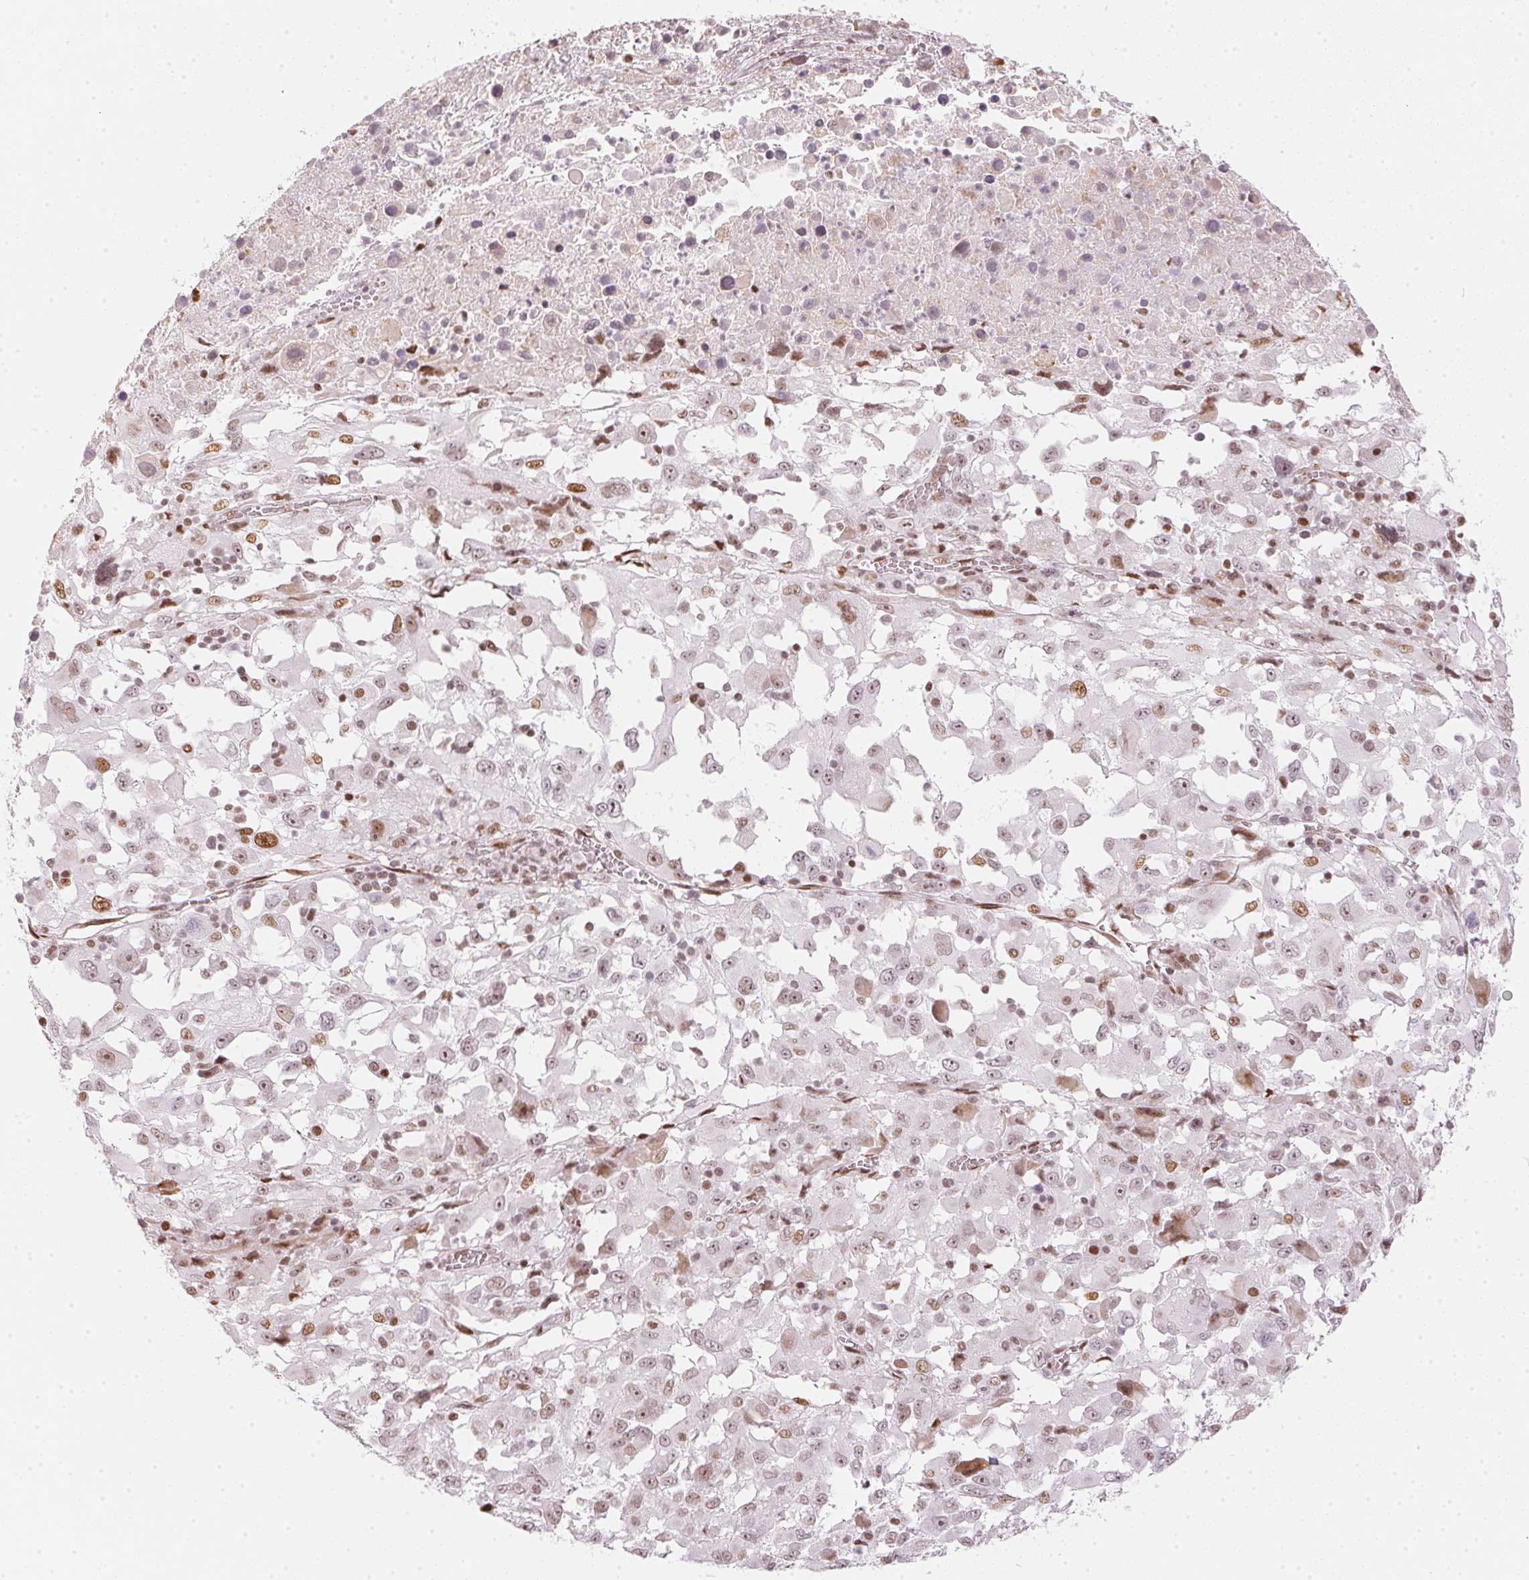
{"staining": {"intensity": "weak", "quantity": "<25%", "location": "nuclear"}, "tissue": "melanoma", "cell_type": "Tumor cells", "image_type": "cancer", "snomed": [{"axis": "morphology", "description": "Malignant melanoma, Metastatic site"}, {"axis": "topography", "description": "Soft tissue"}], "caption": "Tumor cells show no significant protein expression in malignant melanoma (metastatic site). The staining is performed using DAB (3,3'-diaminobenzidine) brown chromogen with nuclei counter-stained in using hematoxylin.", "gene": "KAT6A", "patient": {"sex": "male", "age": 50}}